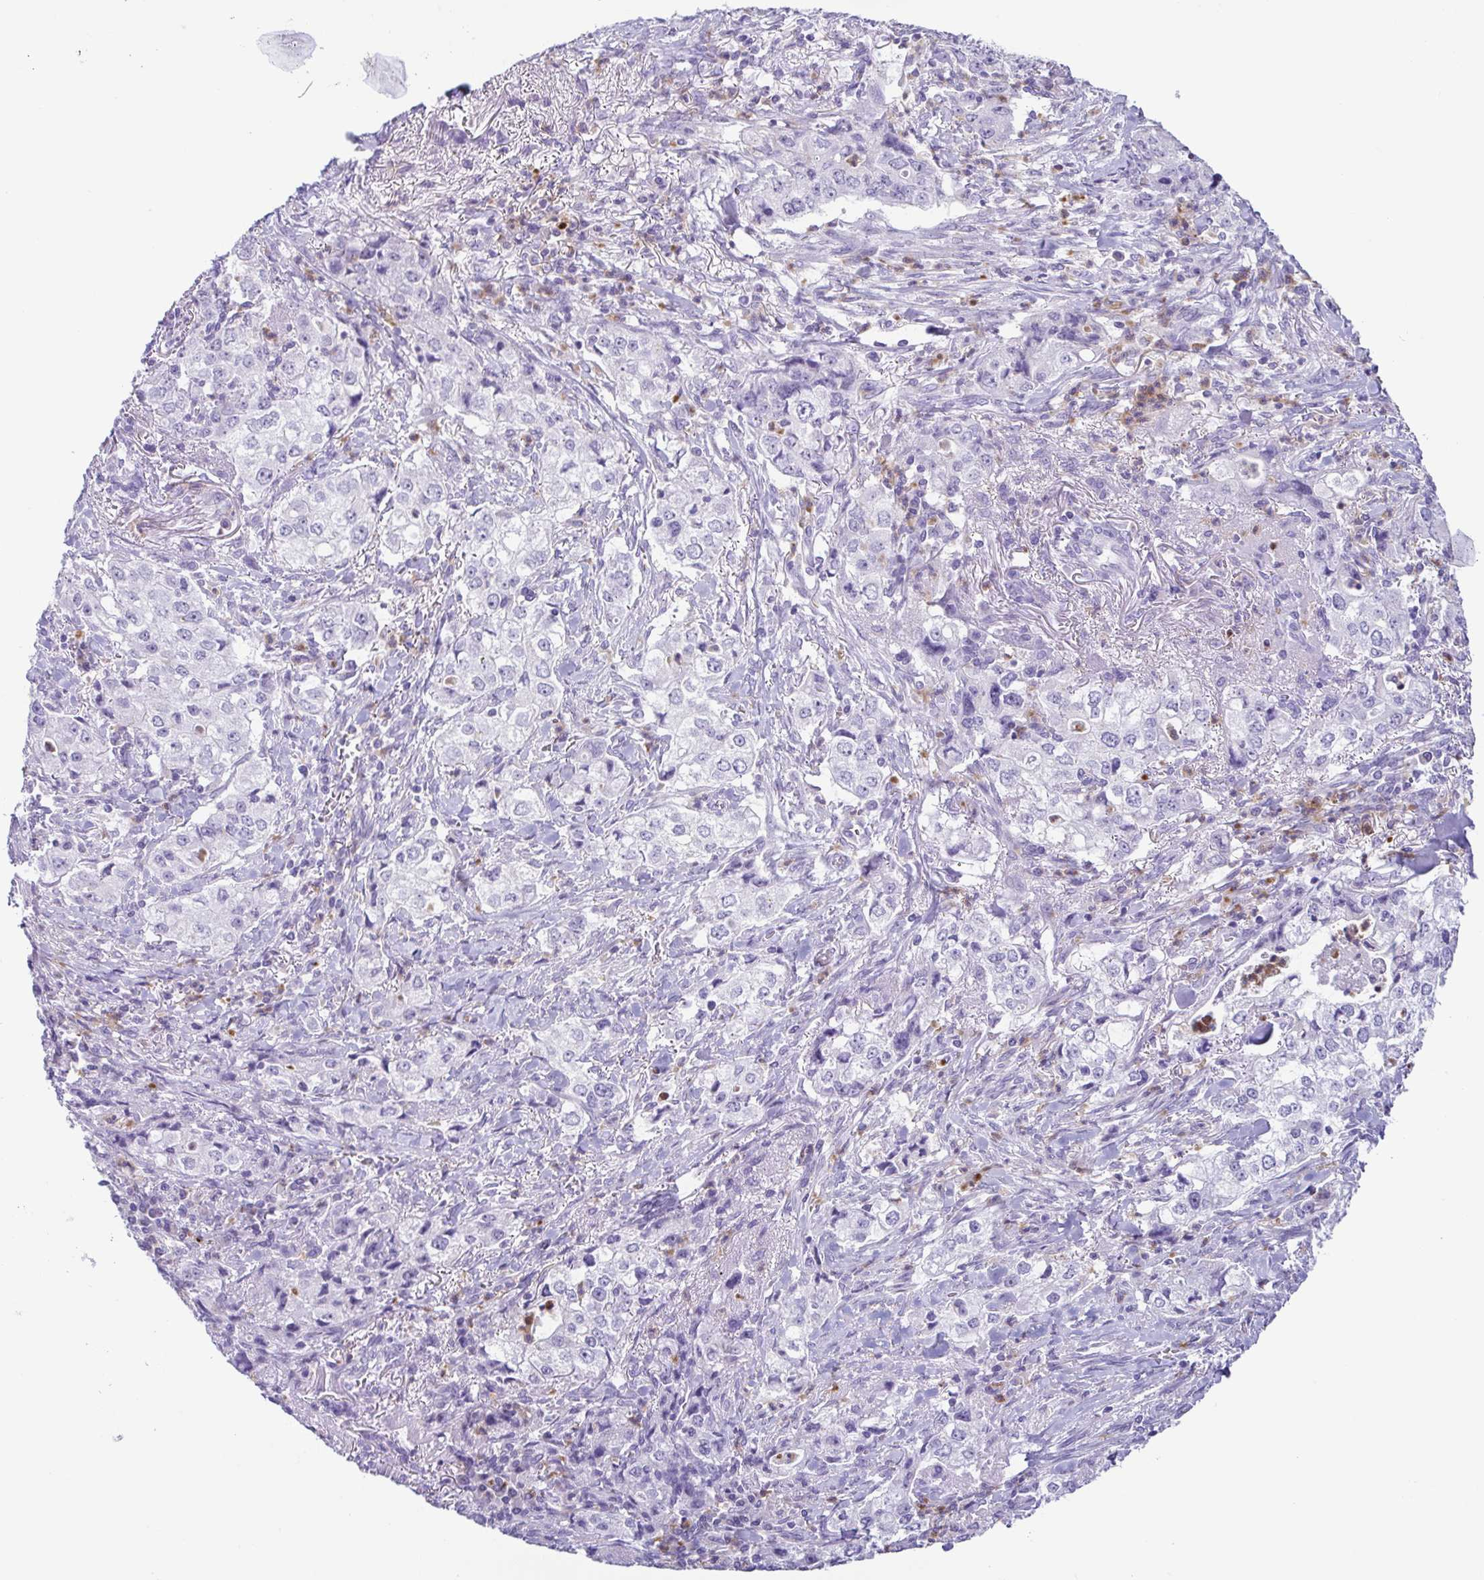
{"staining": {"intensity": "negative", "quantity": "none", "location": "none"}, "tissue": "stomach cancer", "cell_type": "Tumor cells", "image_type": "cancer", "snomed": [{"axis": "morphology", "description": "Adenocarcinoma, NOS"}, {"axis": "topography", "description": "Stomach, upper"}], "caption": "DAB immunohistochemical staining of human adenocarcinoma (stomach) displays no significant staining in tumor cells.", "gene": "AZU1", "patient": {"sex": "male", "age": 75}}